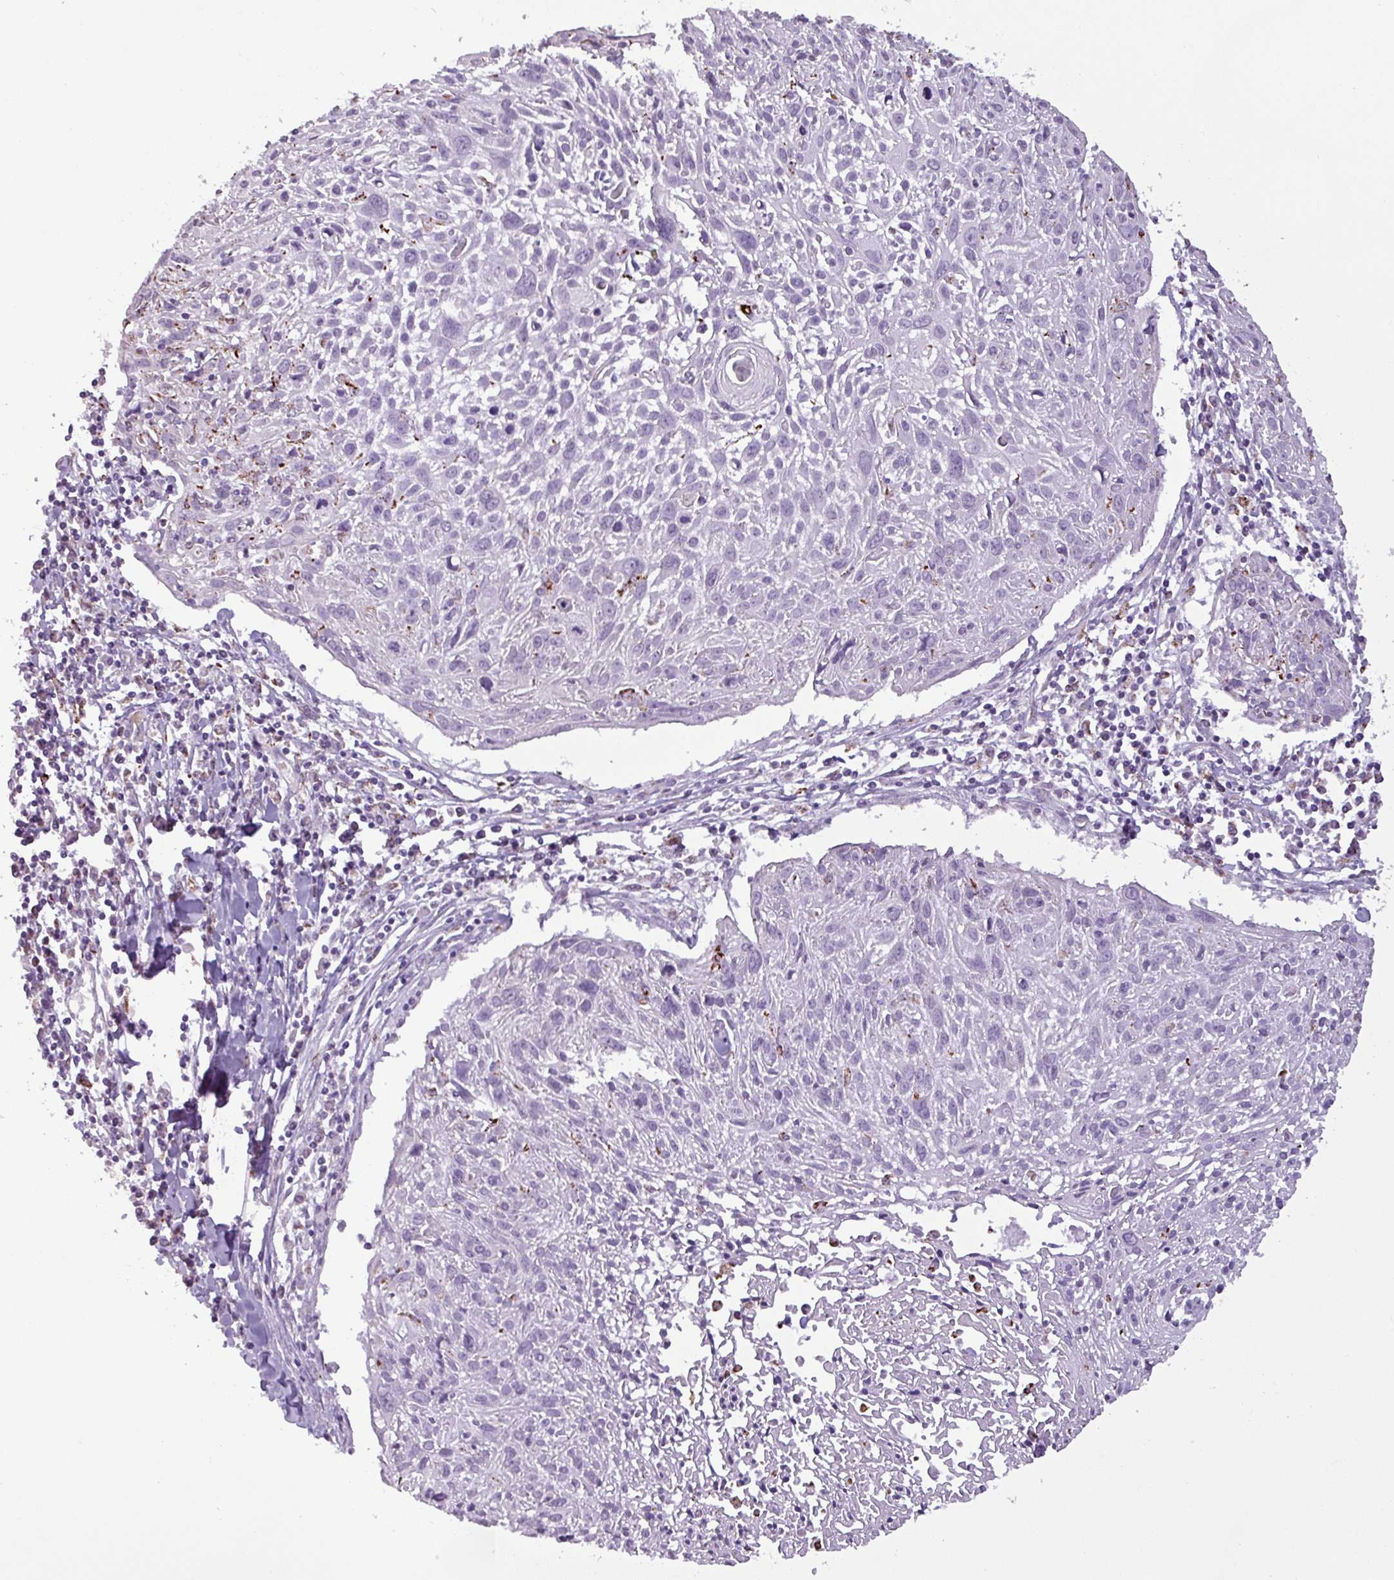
{"staining": {"intensity": "negative", "quantity": "none", "location": "none"}, "tissue": "cervical cancer", "cell_type": "Tumor cells", "image_type": "cancer", "snomed": [{"axis": "morphology", "description": "Squamous cell carcinoma, NOS"}, {"axis": "topography", "description": "Cervix"}], "caption": "This is a photomicrograph of immunohistochemistry staining of squamous cell carcinoma (cervical), which shows no staining in tumor cells.", "gene": "ZNF667", "patient": {"sex": "female", "age": 51}}